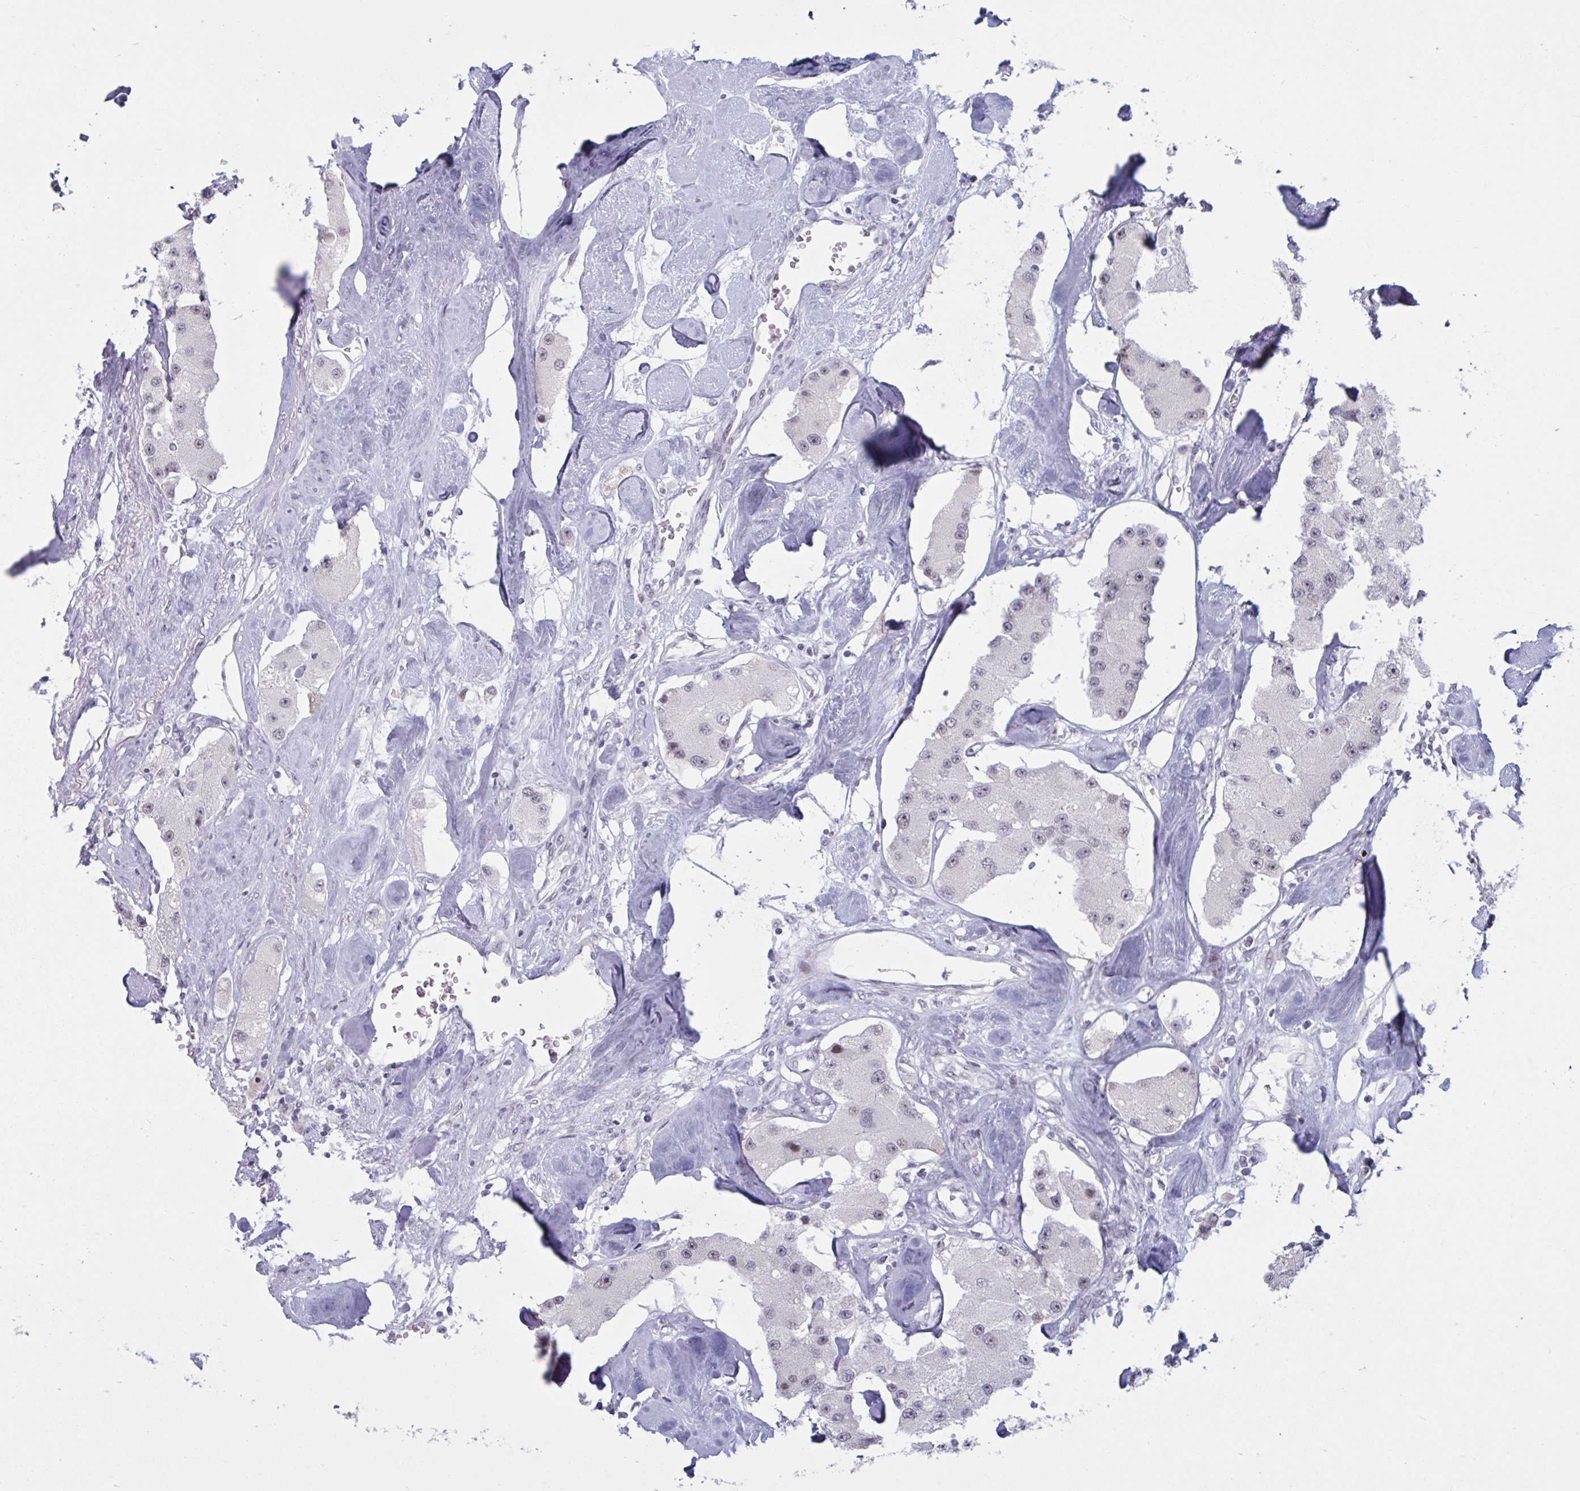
{"staining": {"intensity": "weak", "quantity": "25%-75%", "location": "nuclear"}, "tissue": "carcinoid", "cell_type": "Tumor cells", "image_type": "cancer", "snomed": [{"axis": "morphology", "description": "Carcinoid, malignant, NOS"}, {"axis": "topography", "description": "Pancreas"}], "caption": "Protein expression analysis of malignant carcinoid exhibits weak nuclear staining in about 25%-75% of tumor cells.", "gene": "HSD17B6", "patient": {"sex": "male", "age": 41}}